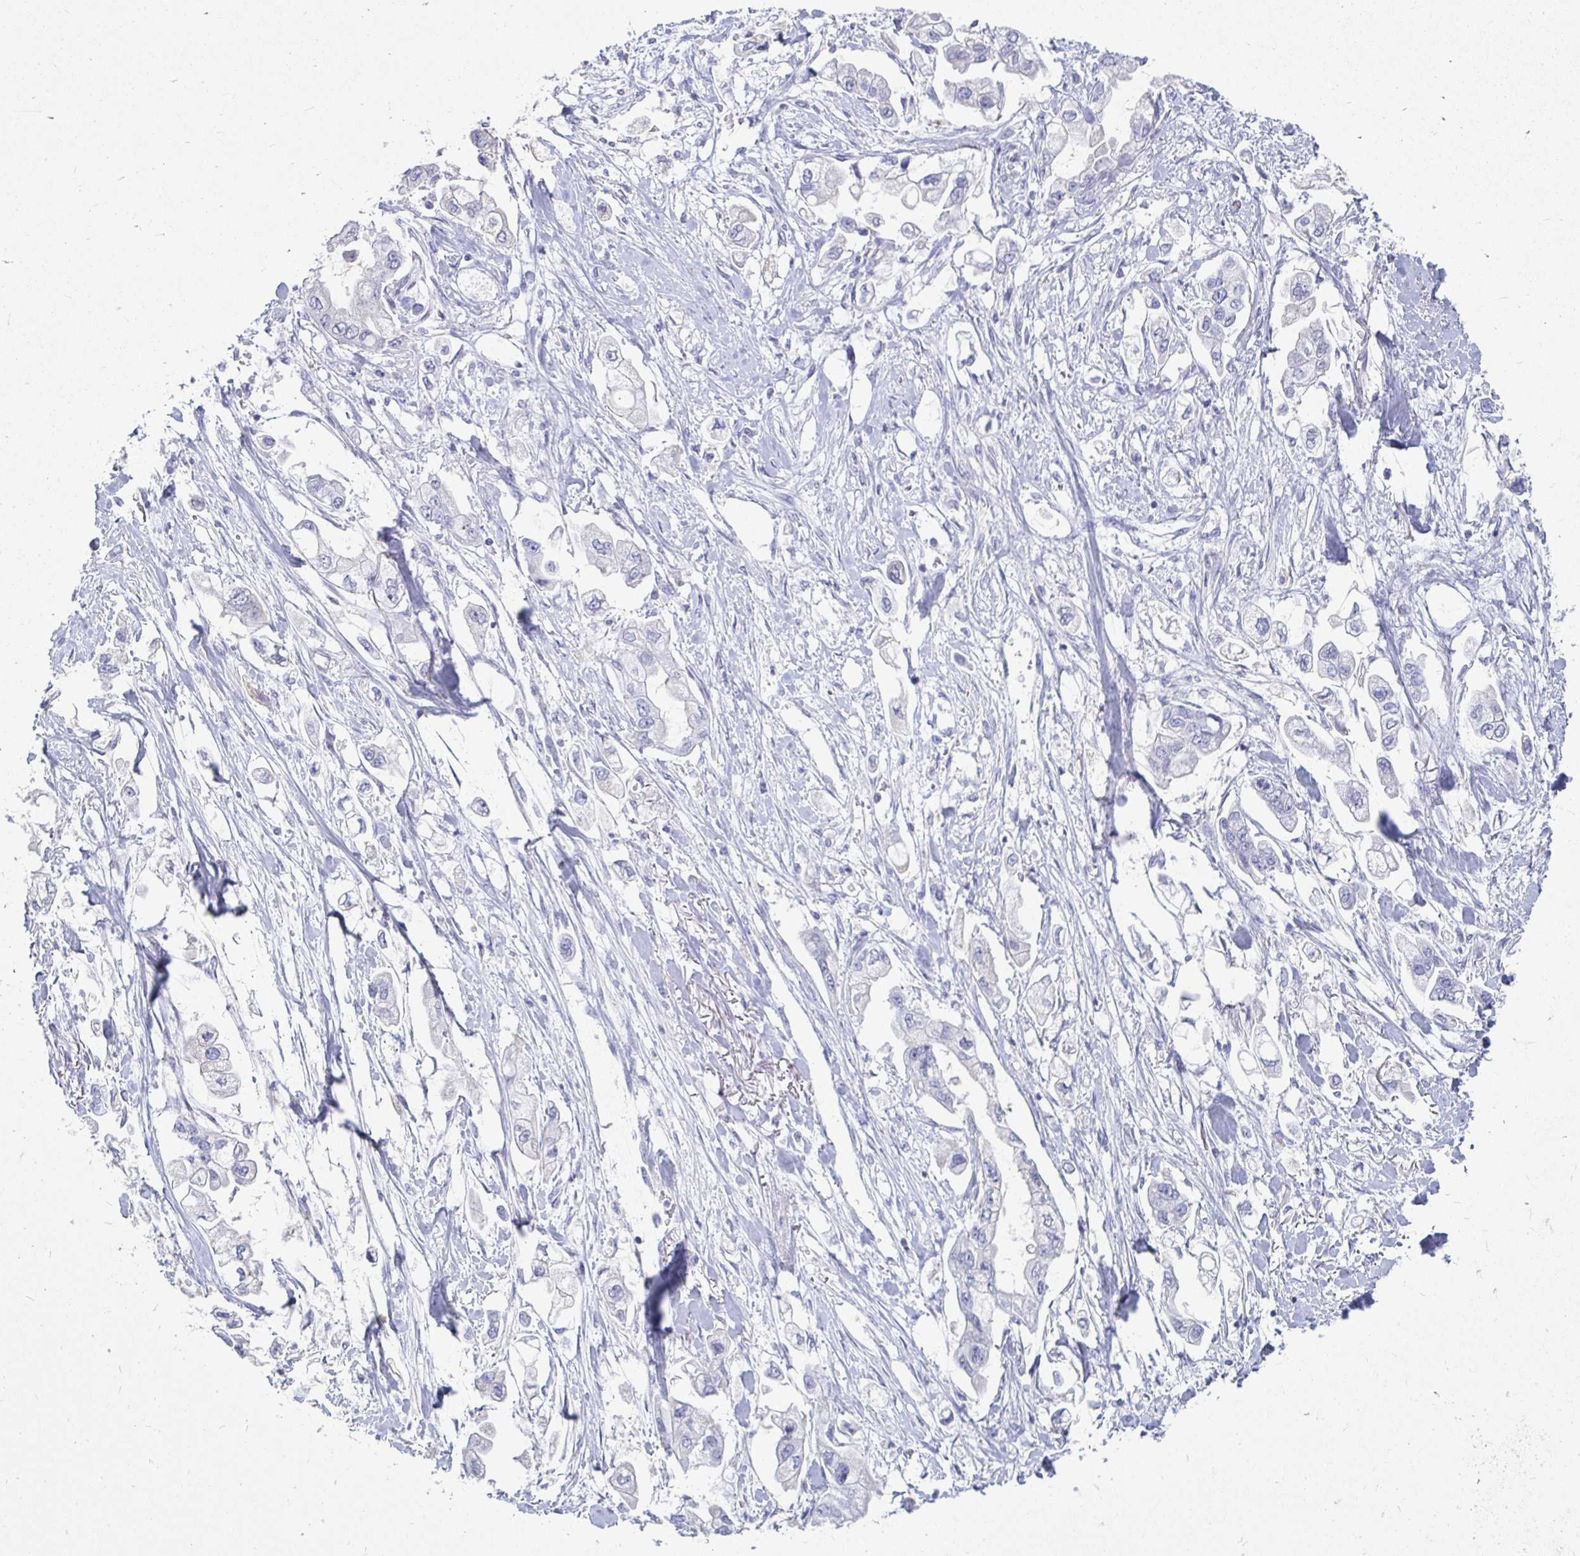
{"staining": {"intensity": "negative", "quantity": "none", "location": "none"}, "tissue": "stomach cancer", "cell_type": "Tumor cells", "image_type": "cancer", "snomed": [{"axis": "morphology", "description": "Adenocarcinoma, NOS"}, {"axis": "topography", "description": "Stomach"}], "caption": "Histopathology image shows no protein positivity in tumor cells of stomach adenocarcinoma tissue.", "gene": "PEG10", "patient": {"sex": "male", "age": 62}}